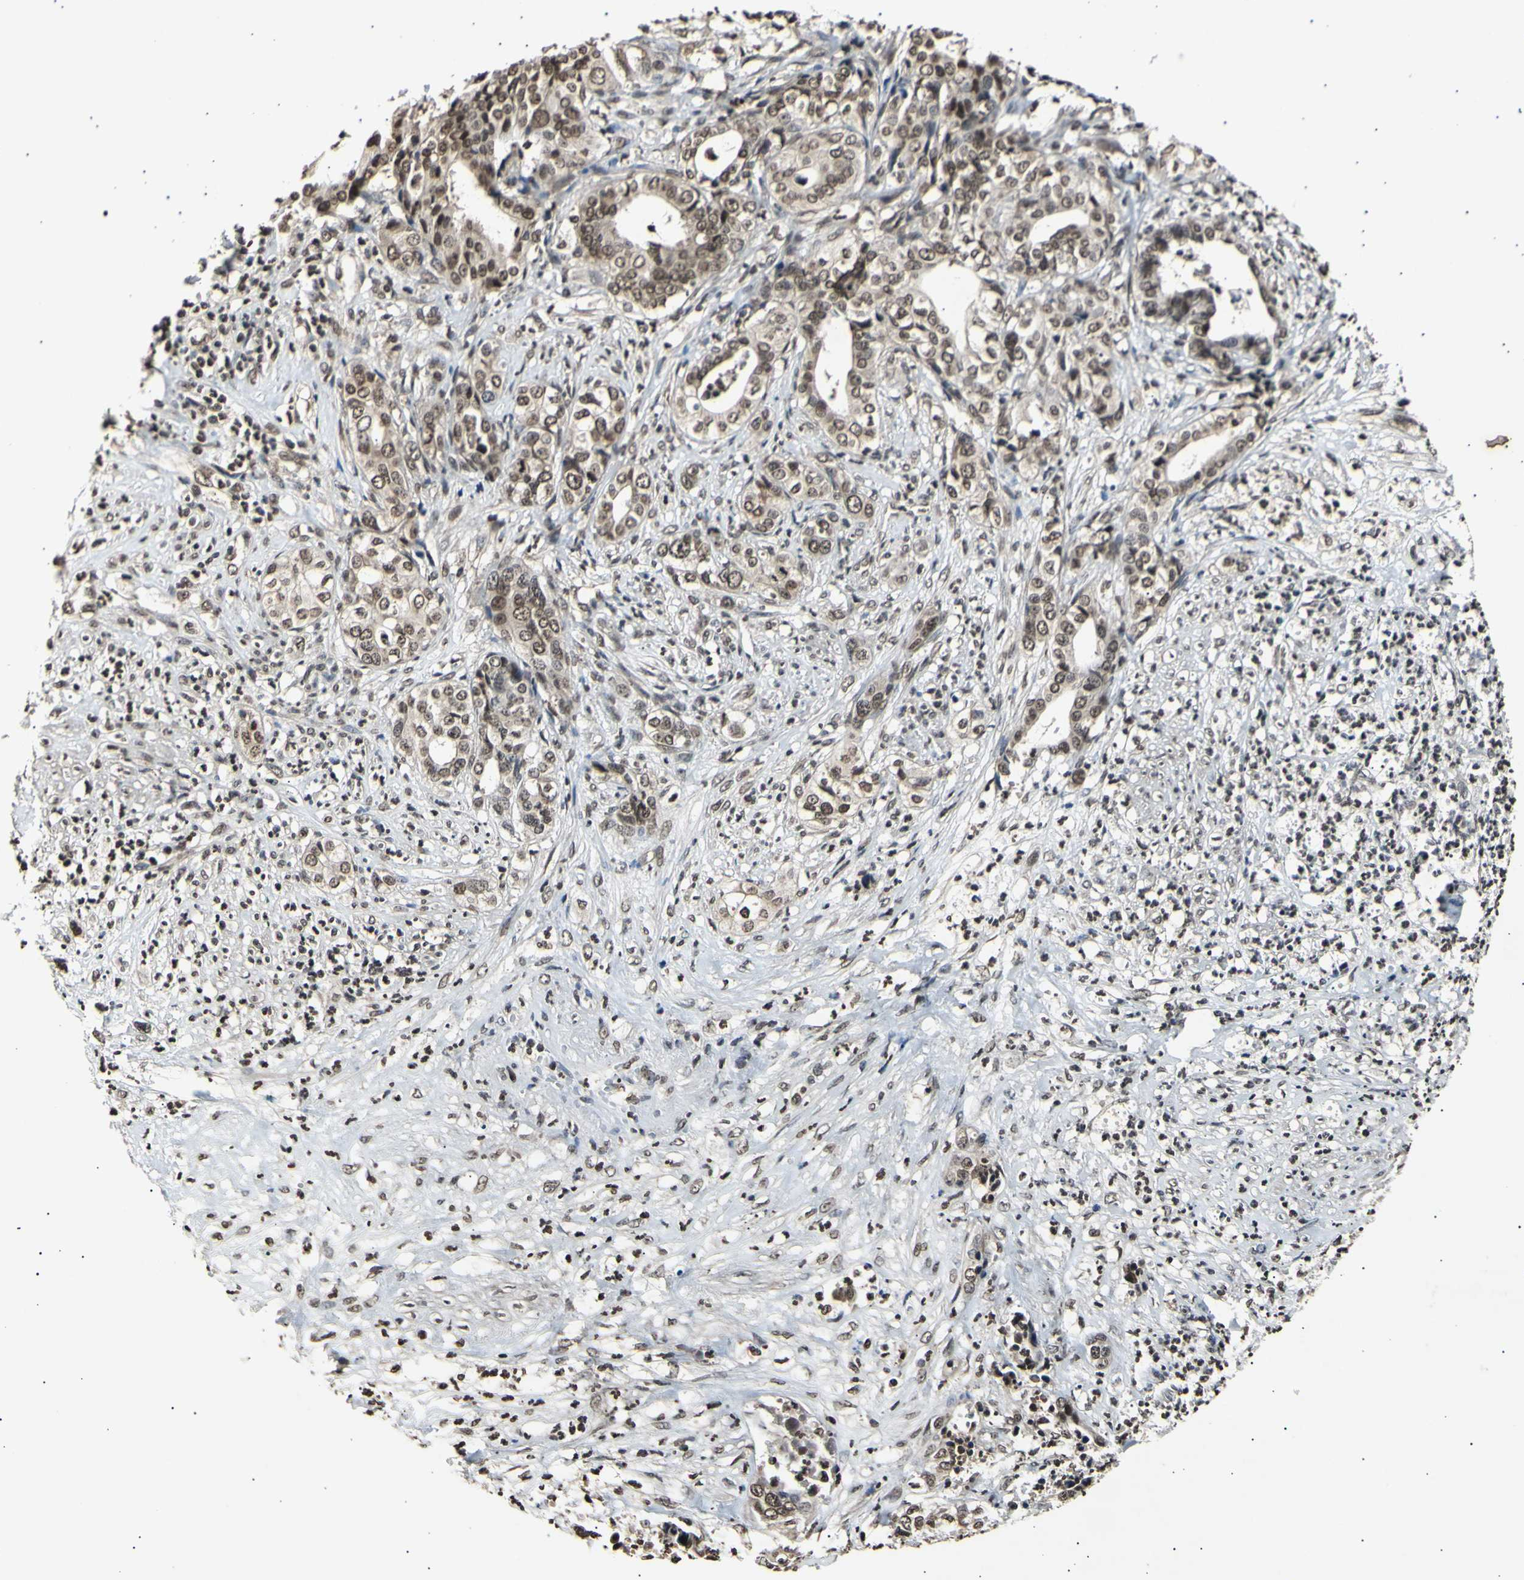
{"staining": {"intensity": "moderate", "quantity": ">75%", "location": "cytoplasmic/membranous,nuclear"}, "tissue": "liver cancer", "cell_type": "Tumor cells", "image_type": "cancer", "snomed": [{"axis": "morphology", "description": "Cholangiocarcinoma"}, {"axis": "topography", "description": "Liver"}], "caption": "Human liver cancer (cholangiocarcinoma) stained with a brown dye shows moderate cytoplasmic/membranous and nuclear positive expression in approximately >75% of tumor cells.", "gene": "ANAPC7", "patient": {"sex": "female", "age": 61}}